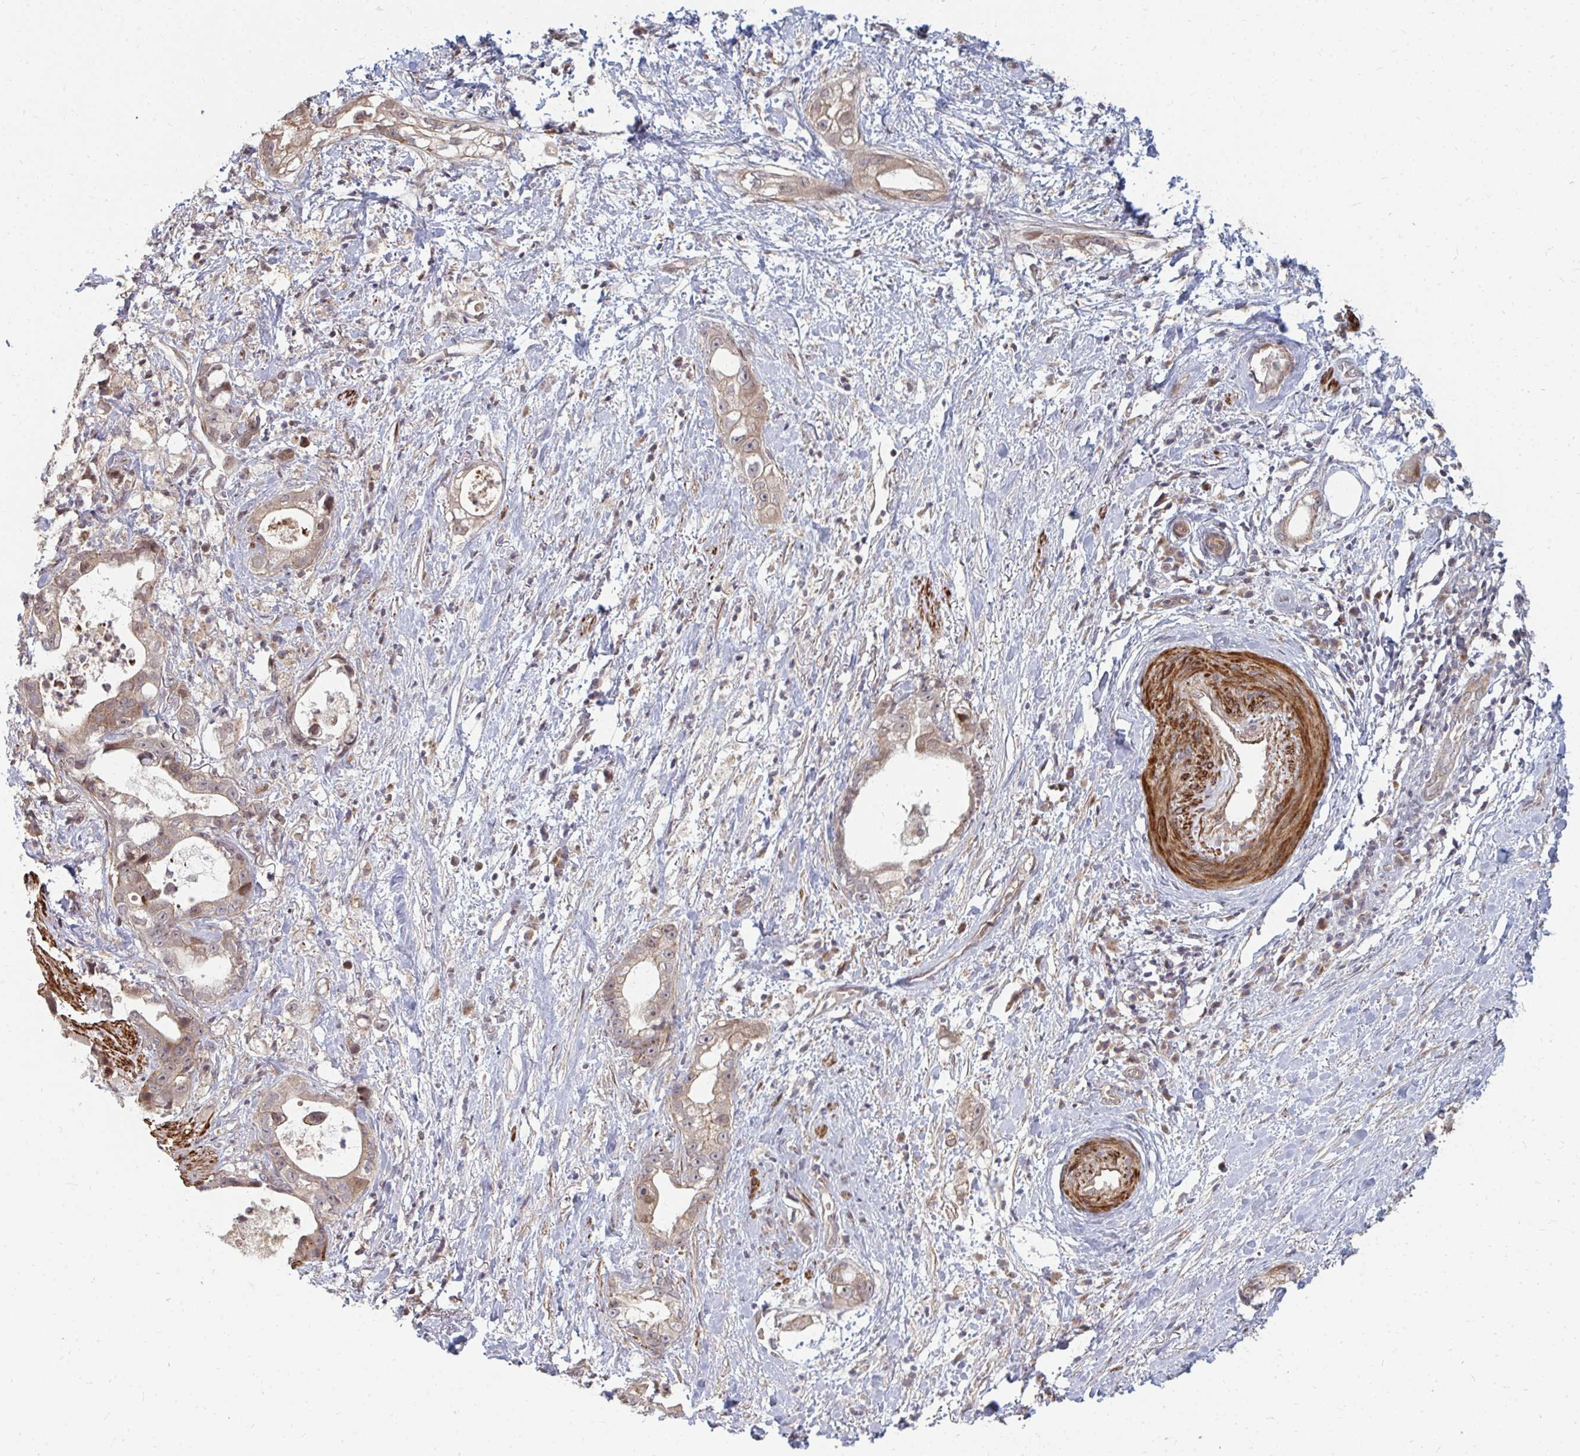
{"staining": {"intensity": "weak", "quantity": ">75%", "location": "cytoplasmic/membranous"}, "tissue": "stomach cancer", "cell_type": "Tumor cells", "image_type": "cancer", "snomed": [{"axis": "morphology", "description": "Adenocarcinoma, NOS"}, {"axis": "topography", "description": "Stomach"}], "caption": "Human stomach cancer stained with a brown dye reveals weak cytoplasmic/membranous positive expression in approximately >75% of tumor cells.", "gene": "ZNF285", "patient": {"sex": "male", "age": 55}}